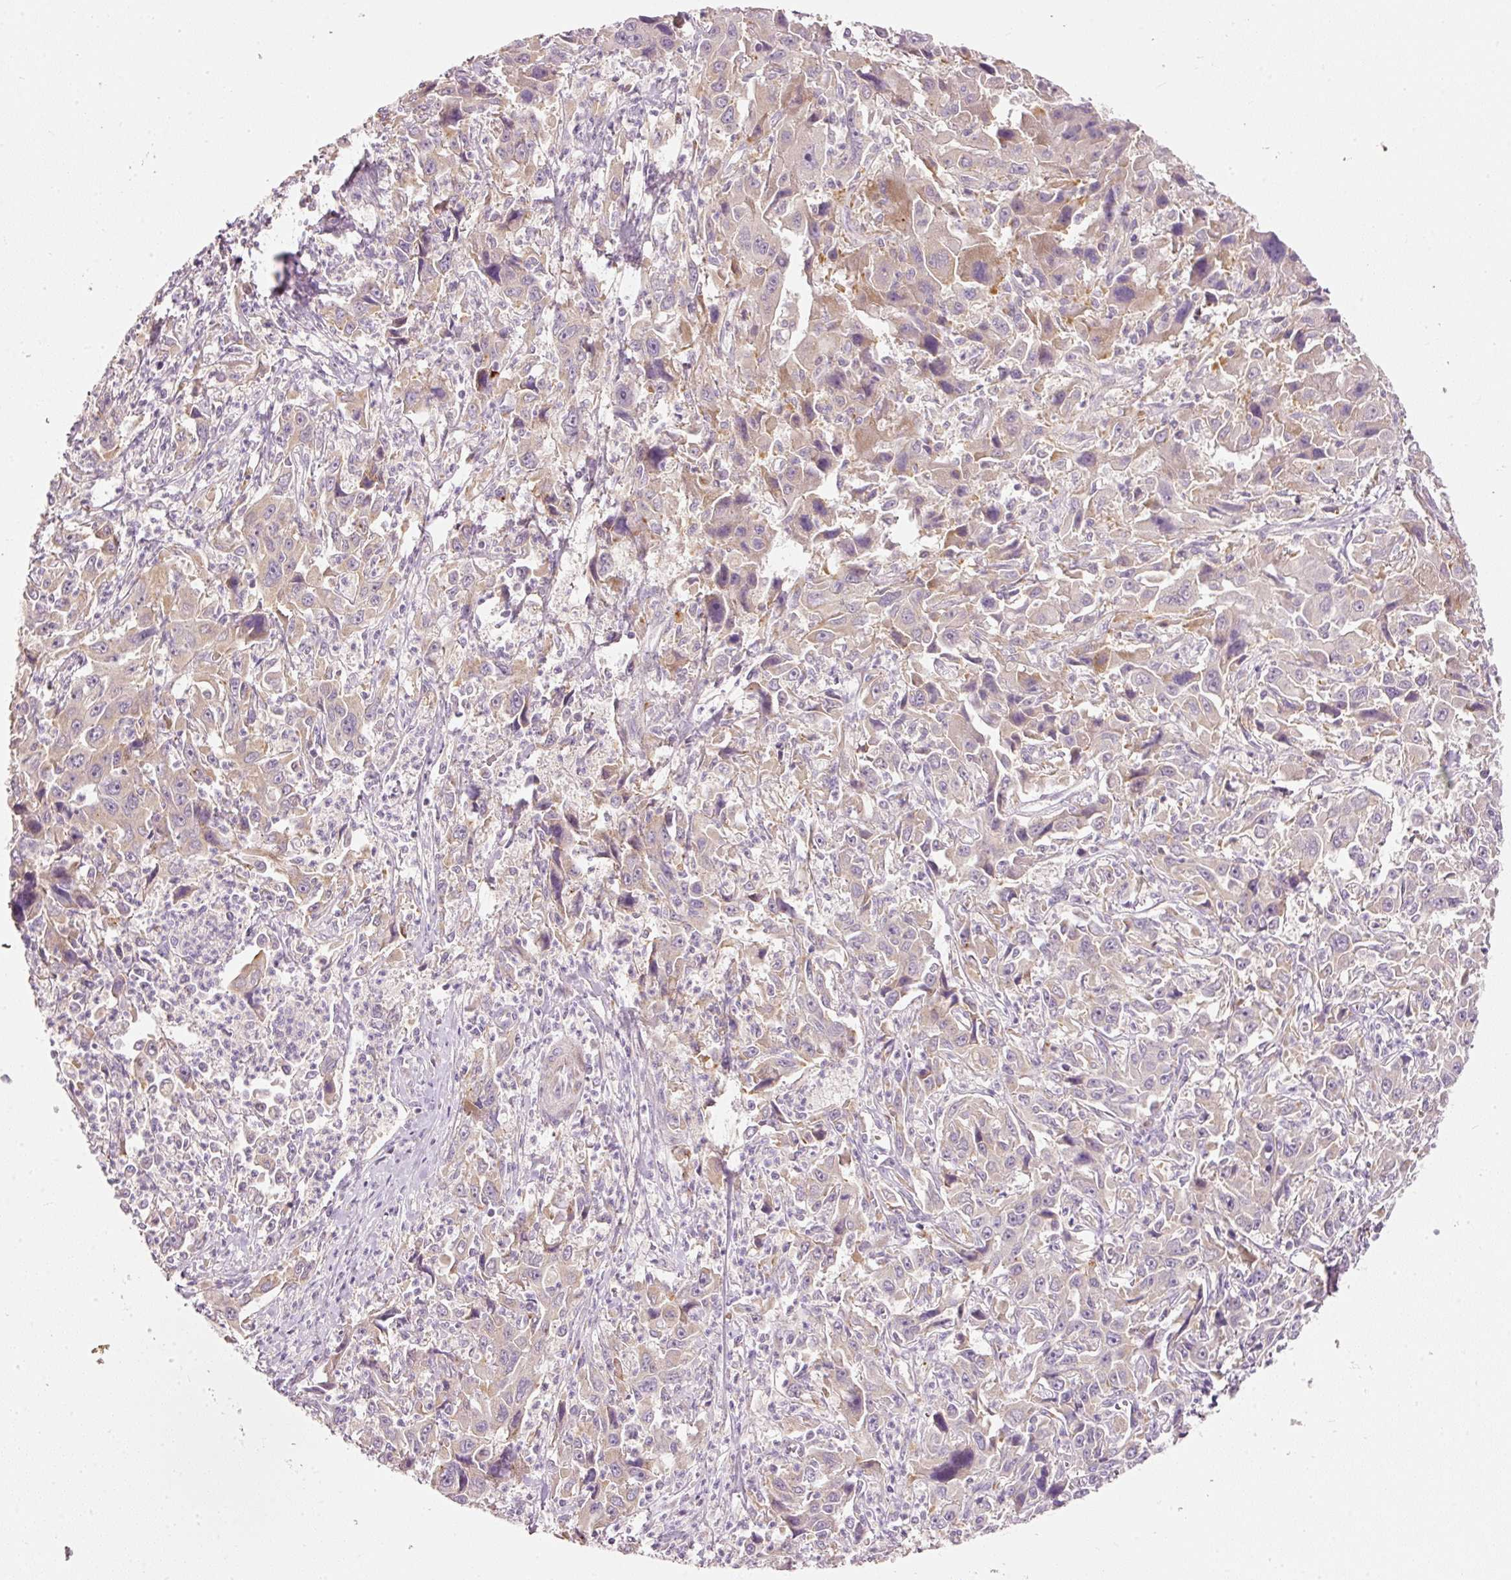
{"staining": {"intensity": "weak", "quantity": "<25%", "location": "cytoplasmic/membranous"}, "tissue": "liver cancer", "cell_type": "Tumor cells", "image_type": "cancer", "snomed": [{"axis": "morphology", "description": "Carcinoma, Hepatocellular, NOS"}, {"axis": "topography", "description": "Liver"}], "caption": "Tumor cells show no significant protein staining in liver cancer (hepatocellular carcinoma).", "gene": "RNF167", "patient": {"sex": "male", "age": 63}}